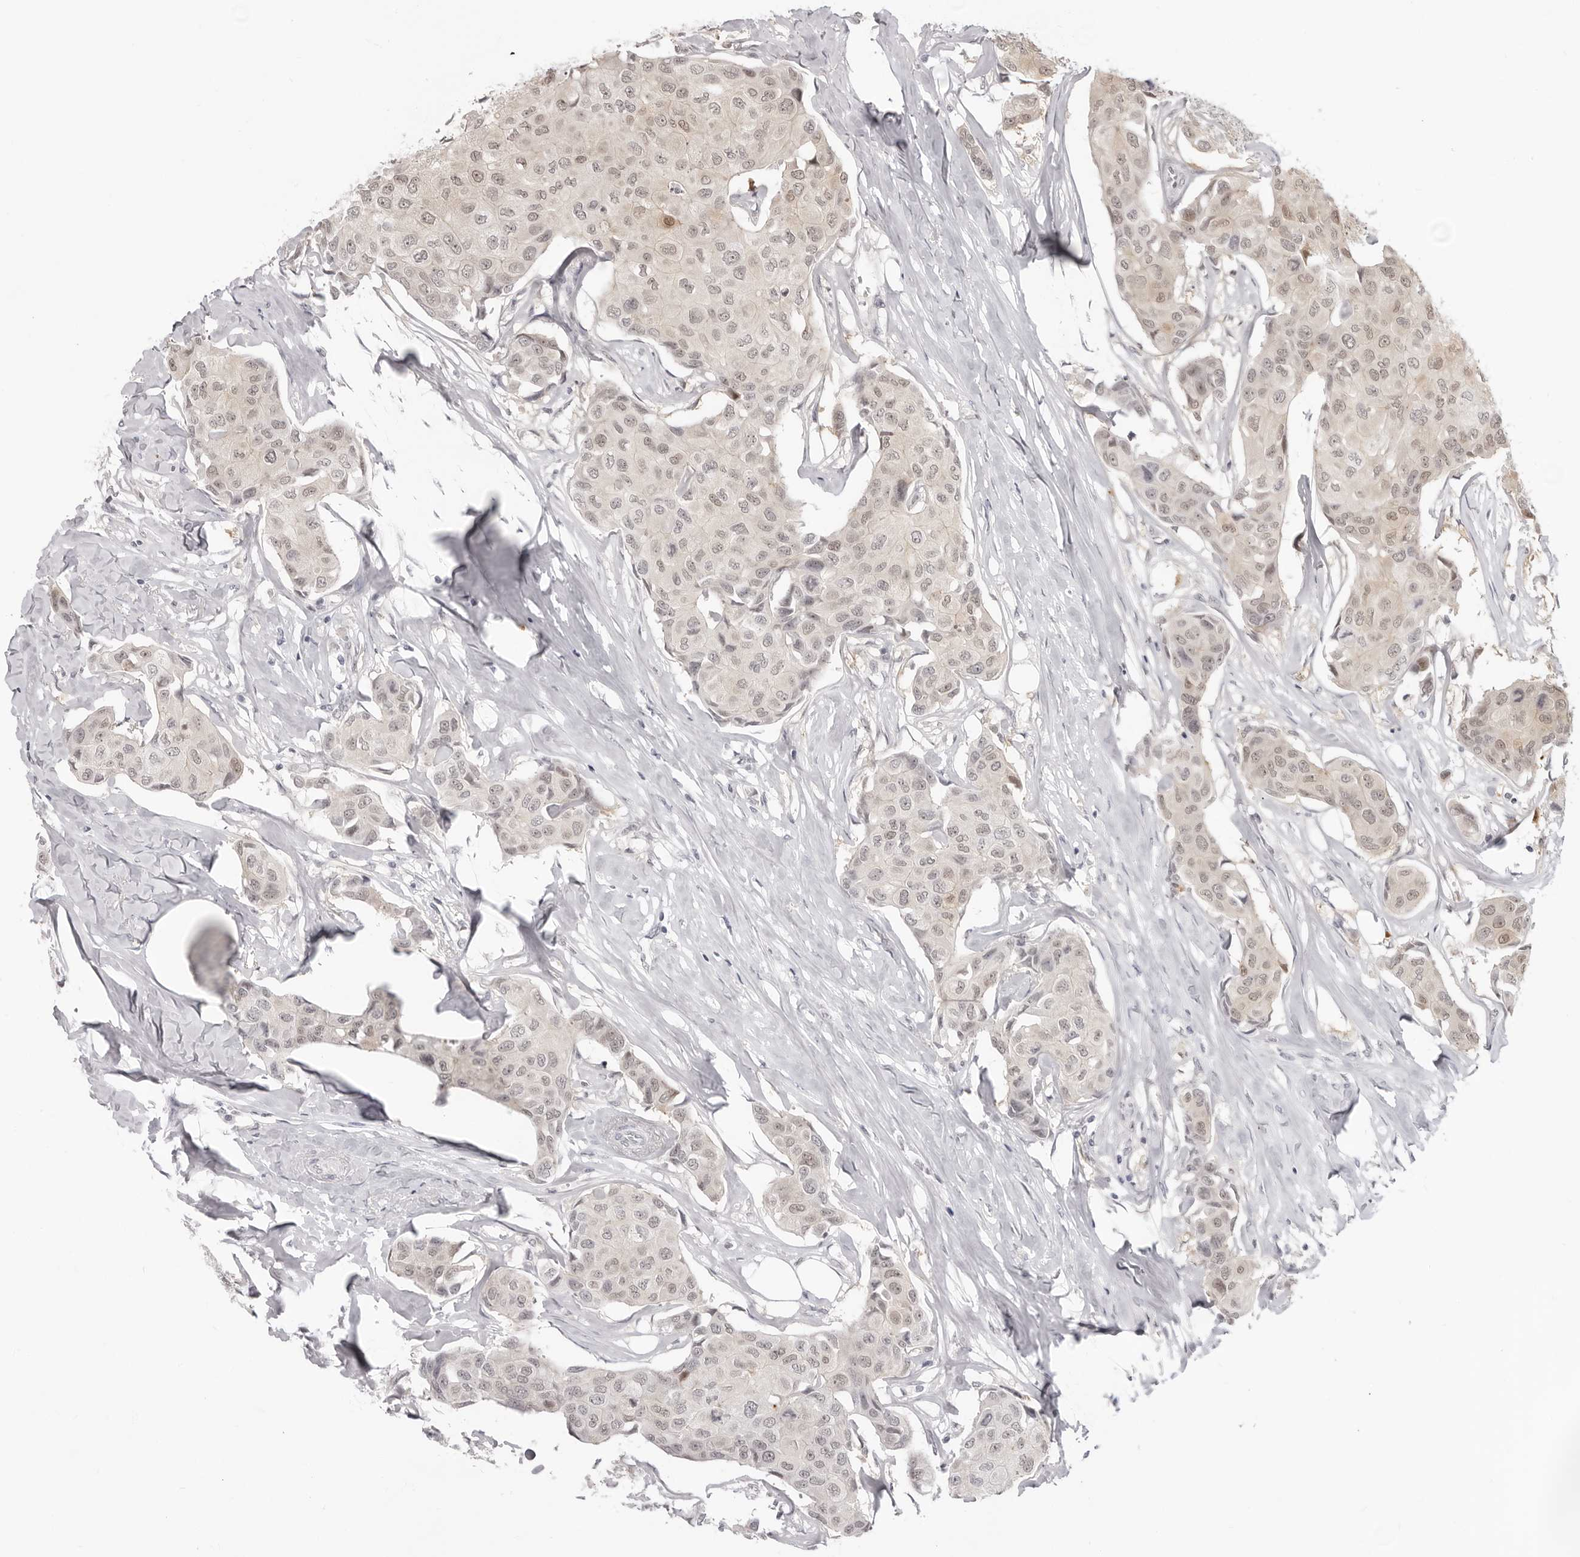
{"staining": {"intensity": "weak", "quantity": ">75%", "location": "nuclear"}, "tissue": "breast cancer", "cell_type": "Tumor cells", "image_type": "cancer", "snomed": [{"axis": "morphology", "description": "Duct carcinoma"}, {"axis": "topography", "description": "Breast"}], "caption": "A micrograph of infiltrating ductal carcinoma (breast) stained for a protein demonstrates weak nuclear brown staining in tumor cells. (Brightfield microscopy of DAB IHC at high magnification).", "gene": "SRGAP2", "patient": {"sex": "female", "age": 80}}